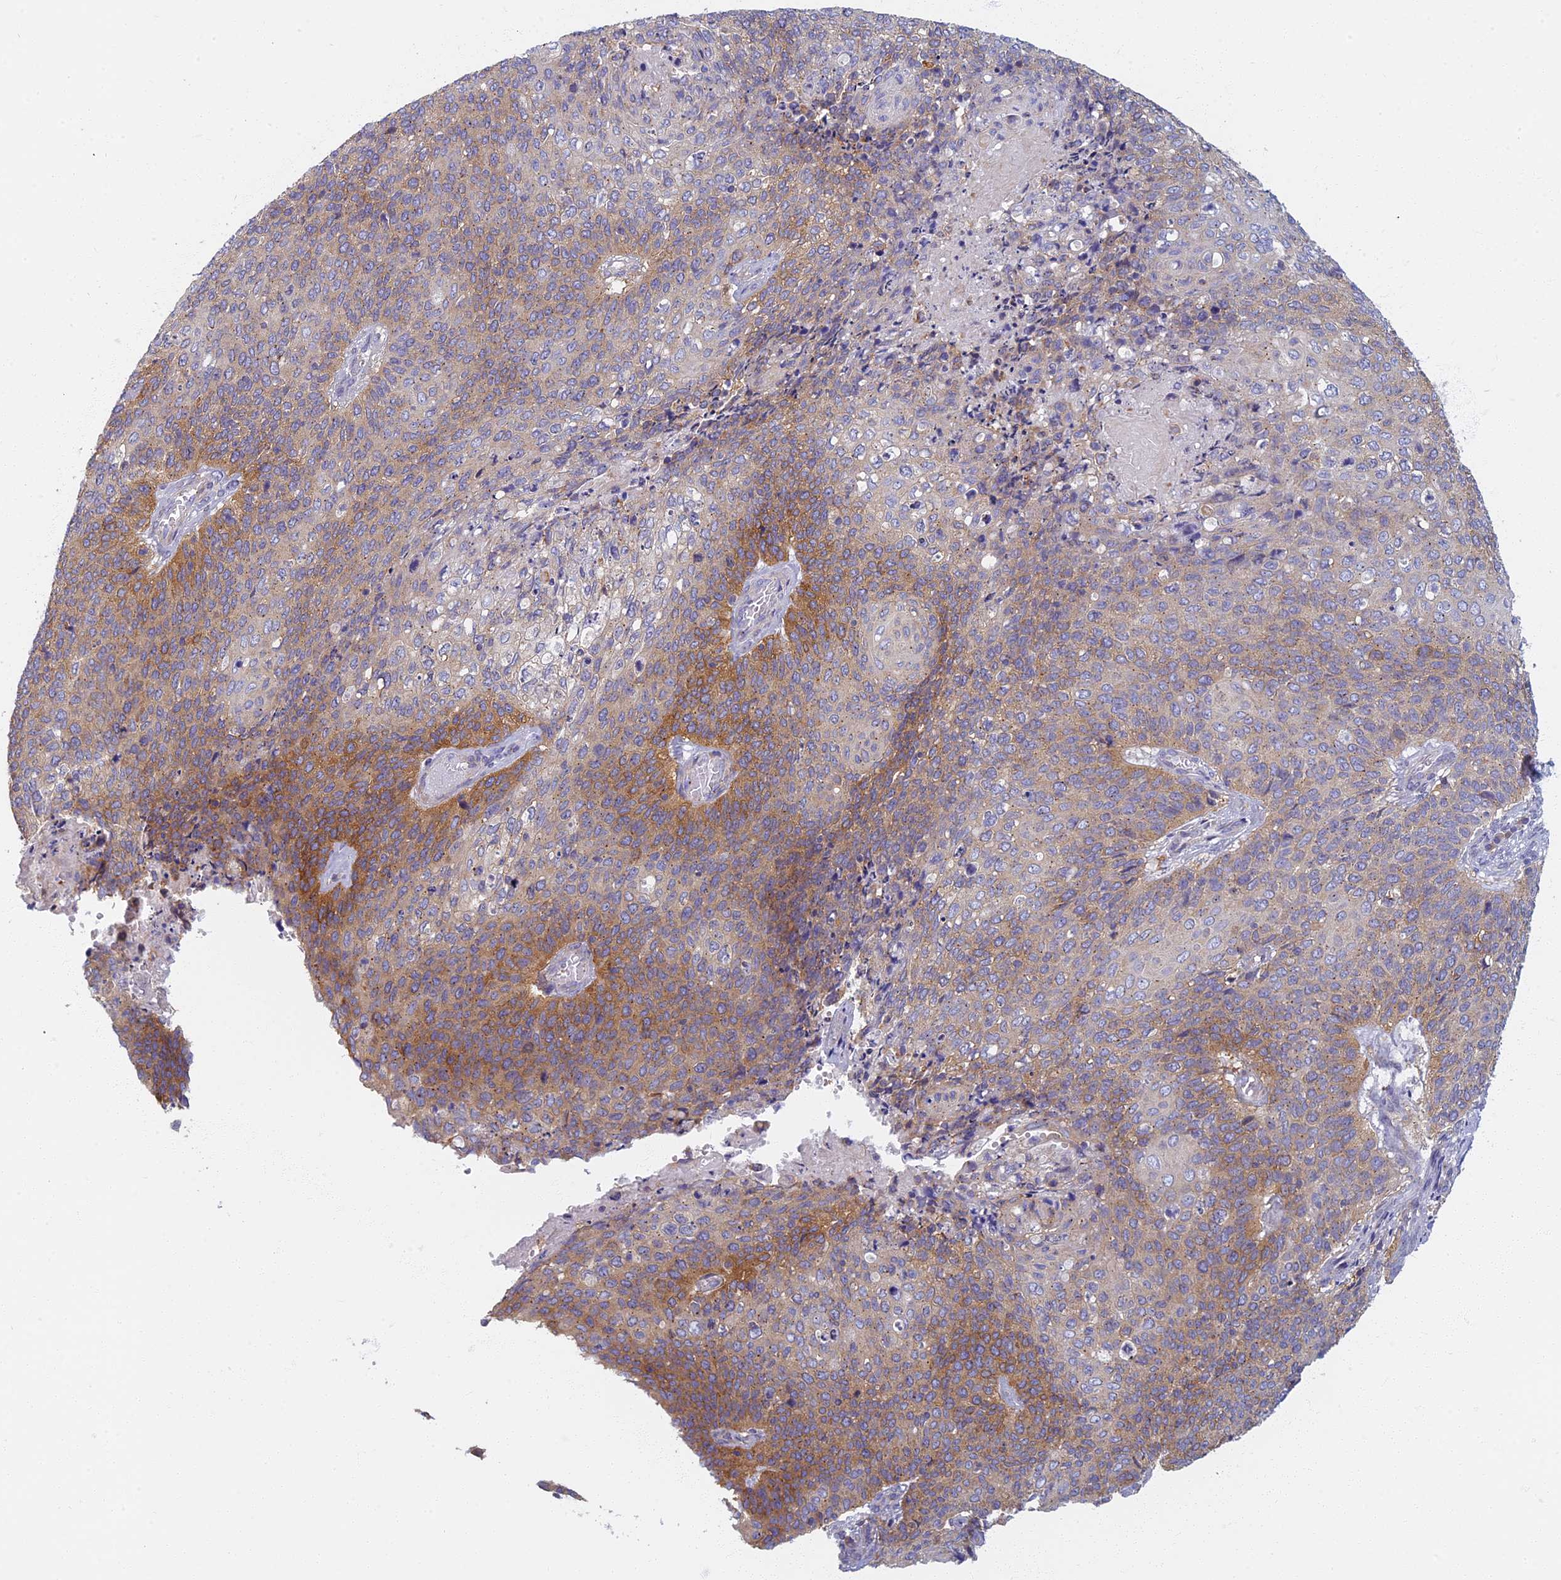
{"staining": {"intensity": "moderate", "quantity": "25%-75%", "location": "cytoplasmic/membranous"}, "tissue": "cervical cancer", "cell_type": "Tumor cells", "image_type": "cancer", "snomed": [{"axis": "morphology", "description": "Squamous cell carcinoma, NOS"}, {"axis": "topography", "description": "Cervix"}], "caption": "Brown immunohistochemical staining in squamous cell carcinoma (cervical) reveals moderate cytoplasmic/membranous positivity in approximately 25%-75% of tumor cells. The staining is performed using DAB (3,3'-diaminobenzidine) brown chromogen to label protein expression. The nuclei are counter-stained blue using hematoxylin.", "gene": "NOL10", "patient": {"sex": "female", "age": 39}}